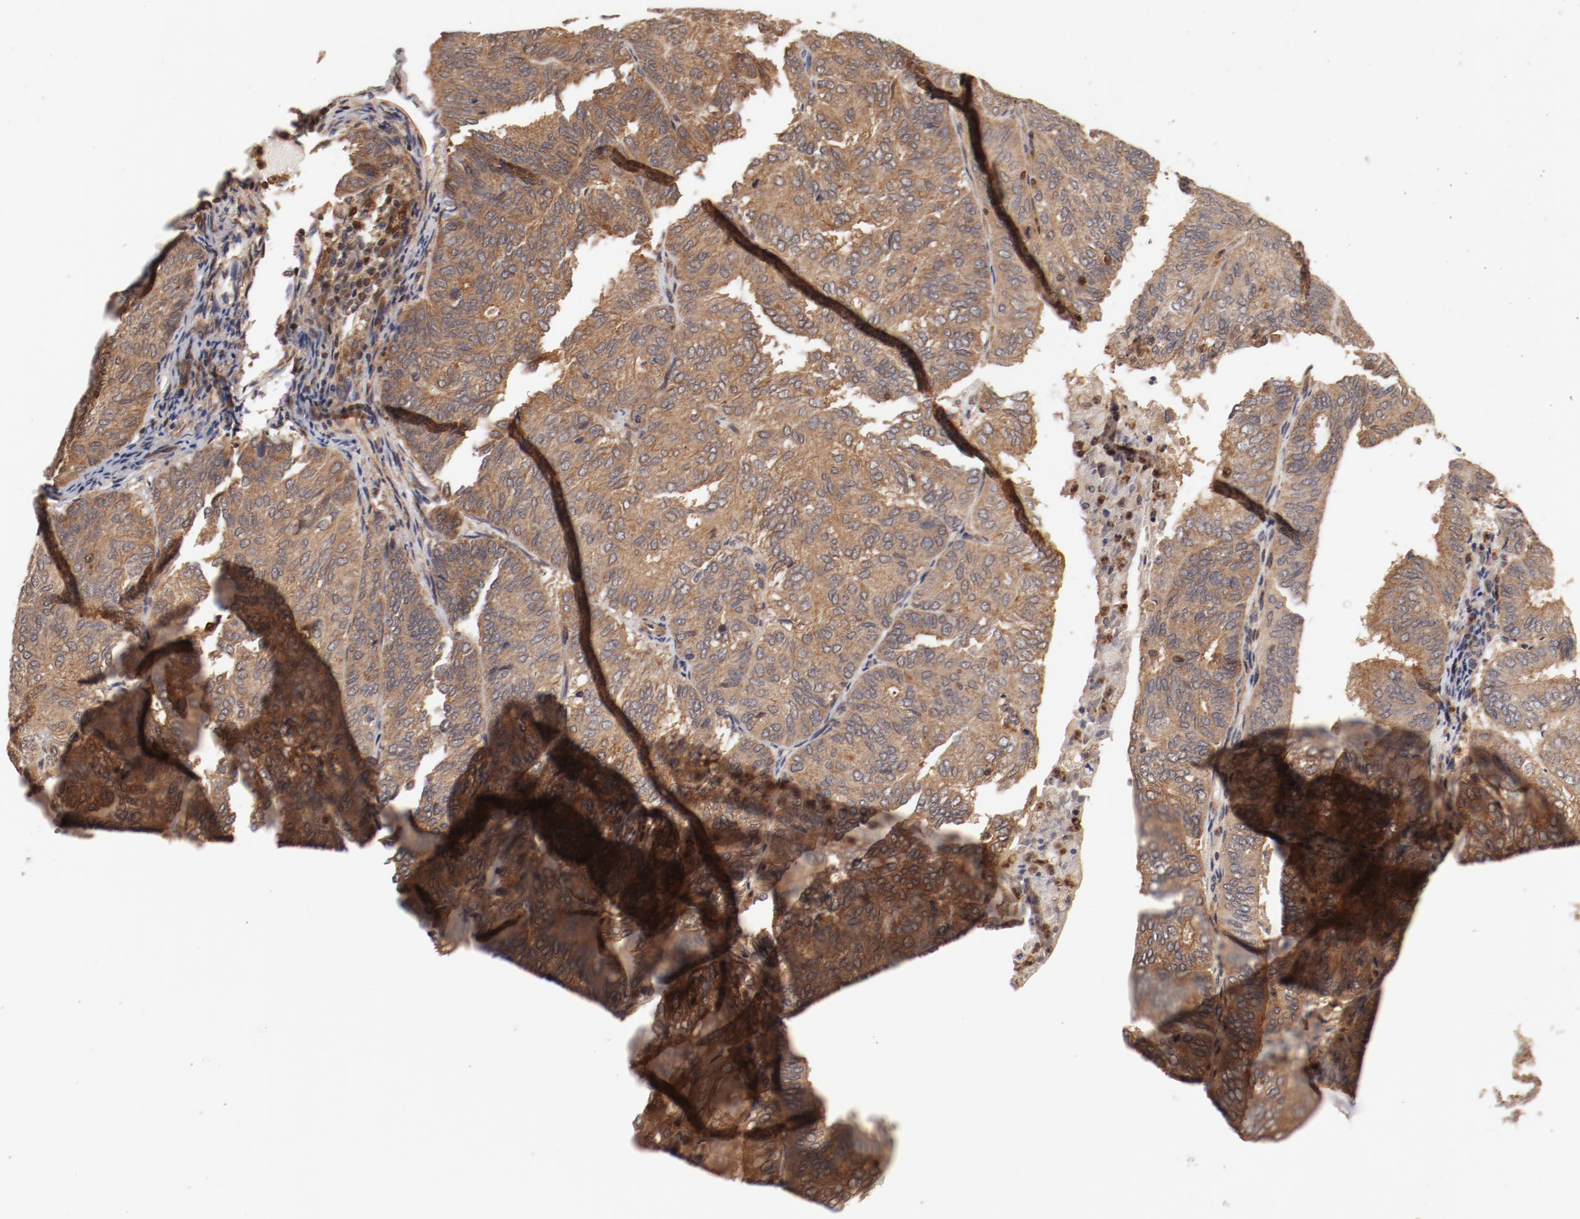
{"staining": {"intensity": "moderate", "quantity": ">75%", "location": "cytoplasmic/membranous"}, "tissue": "endometrial cancer", "cell_type": "Tumor cells", "image_type": "cancer", "snomed": [{"axis": "morphology", "description": "Adenocarcinoma, NOS"}, {"axis": "topography", "description": "Endometrium"}], "caption": "Endometrial cancer (adenocarcinoma) stained with a protein marker demonstrates moderate staining in tumor cells.", "gene": "GUF1", "patient": {"sex": "female", "age": 59}}